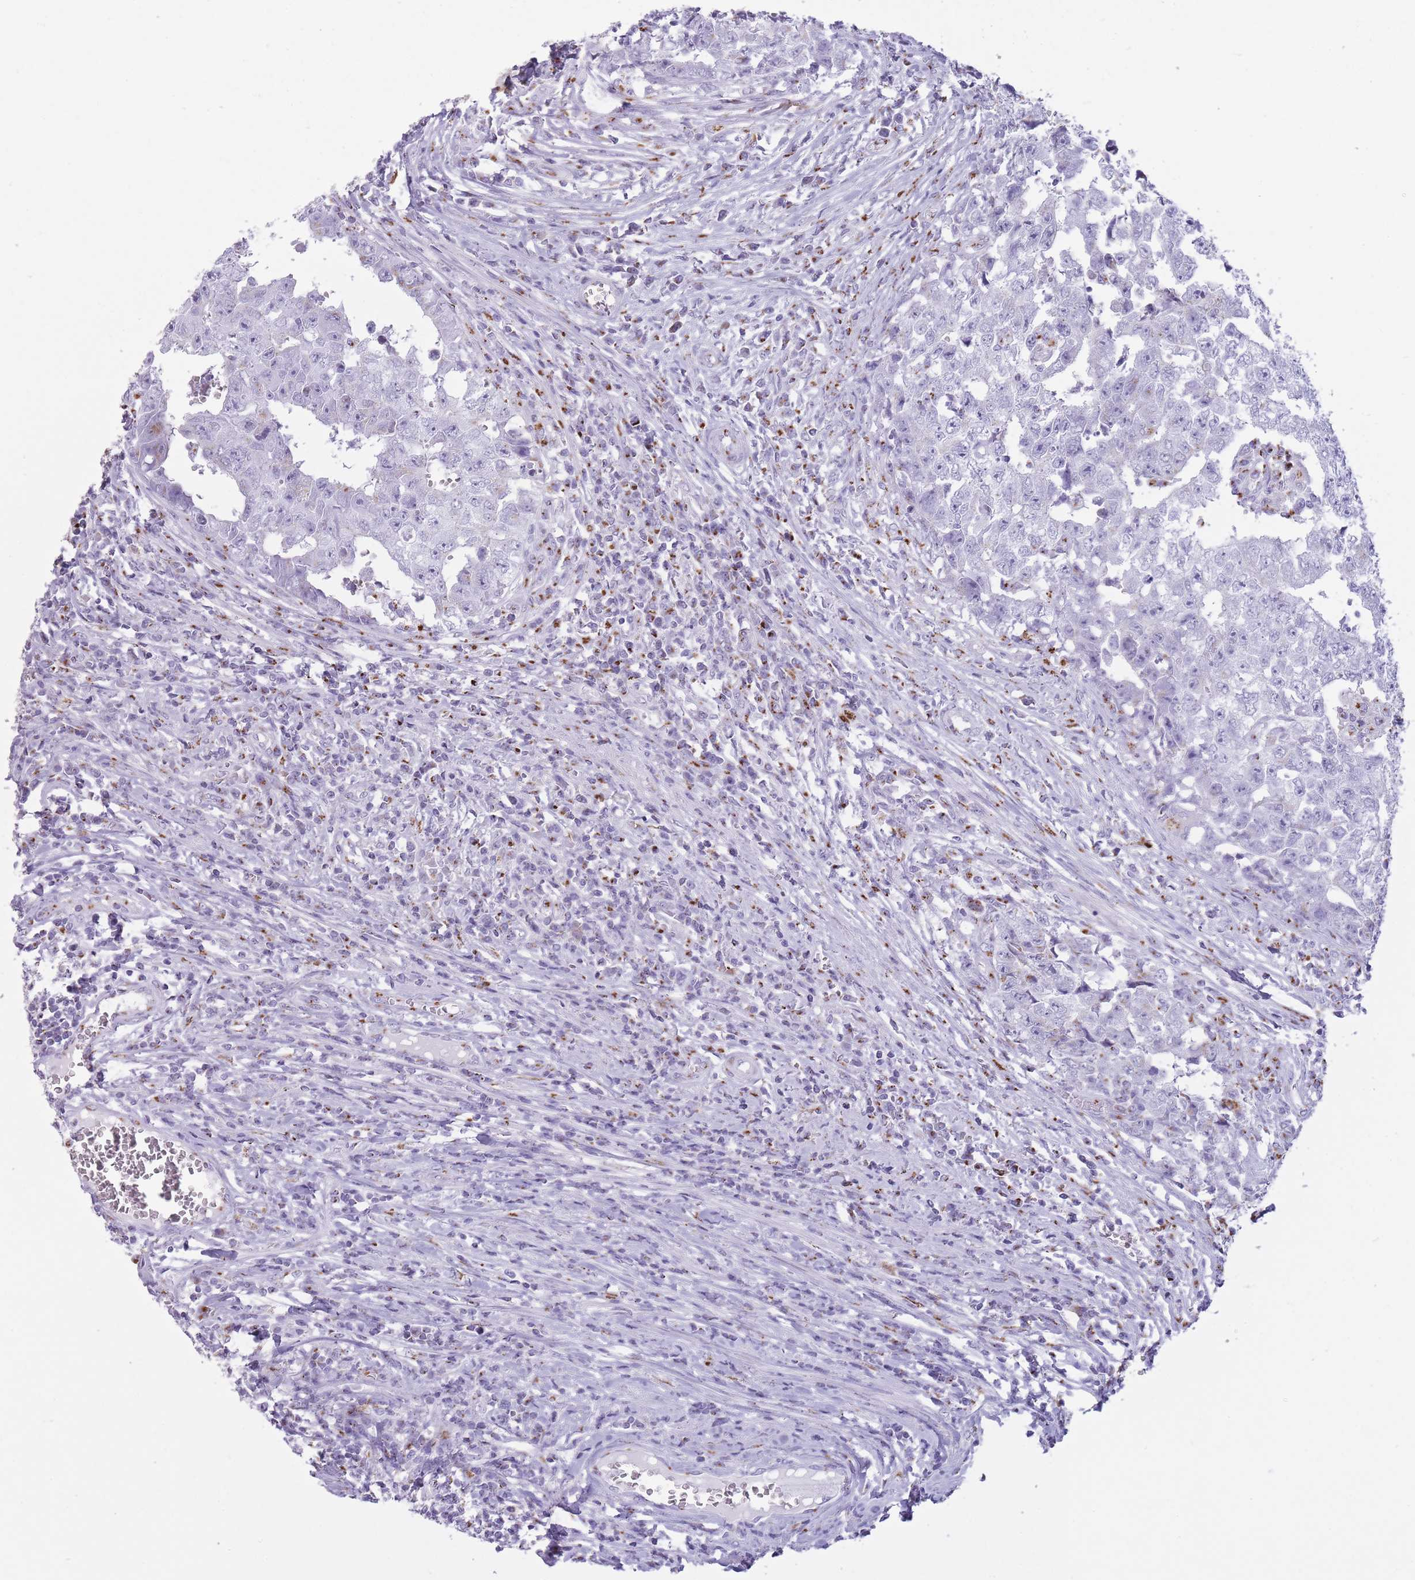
{"staining": {"intensity": "negative", "quantity": "none", "location": "none"}, "tissue": "testis cancer", "cell_type": "Tumor cells", "image_type": "cancer", "snomed": [{"axis": "morphology", "description": "Carcinoma, Embryonal, NOS"}, {"axis": "topography", "description": "Testis"}], "caption": "This is an immunohistochemistry histopathology image of human embryonal carcinoma (testis). There is no positivity in tumor cells.", "gene": "B4GALT2", "patient": {"sex": "male", "age": 25}}